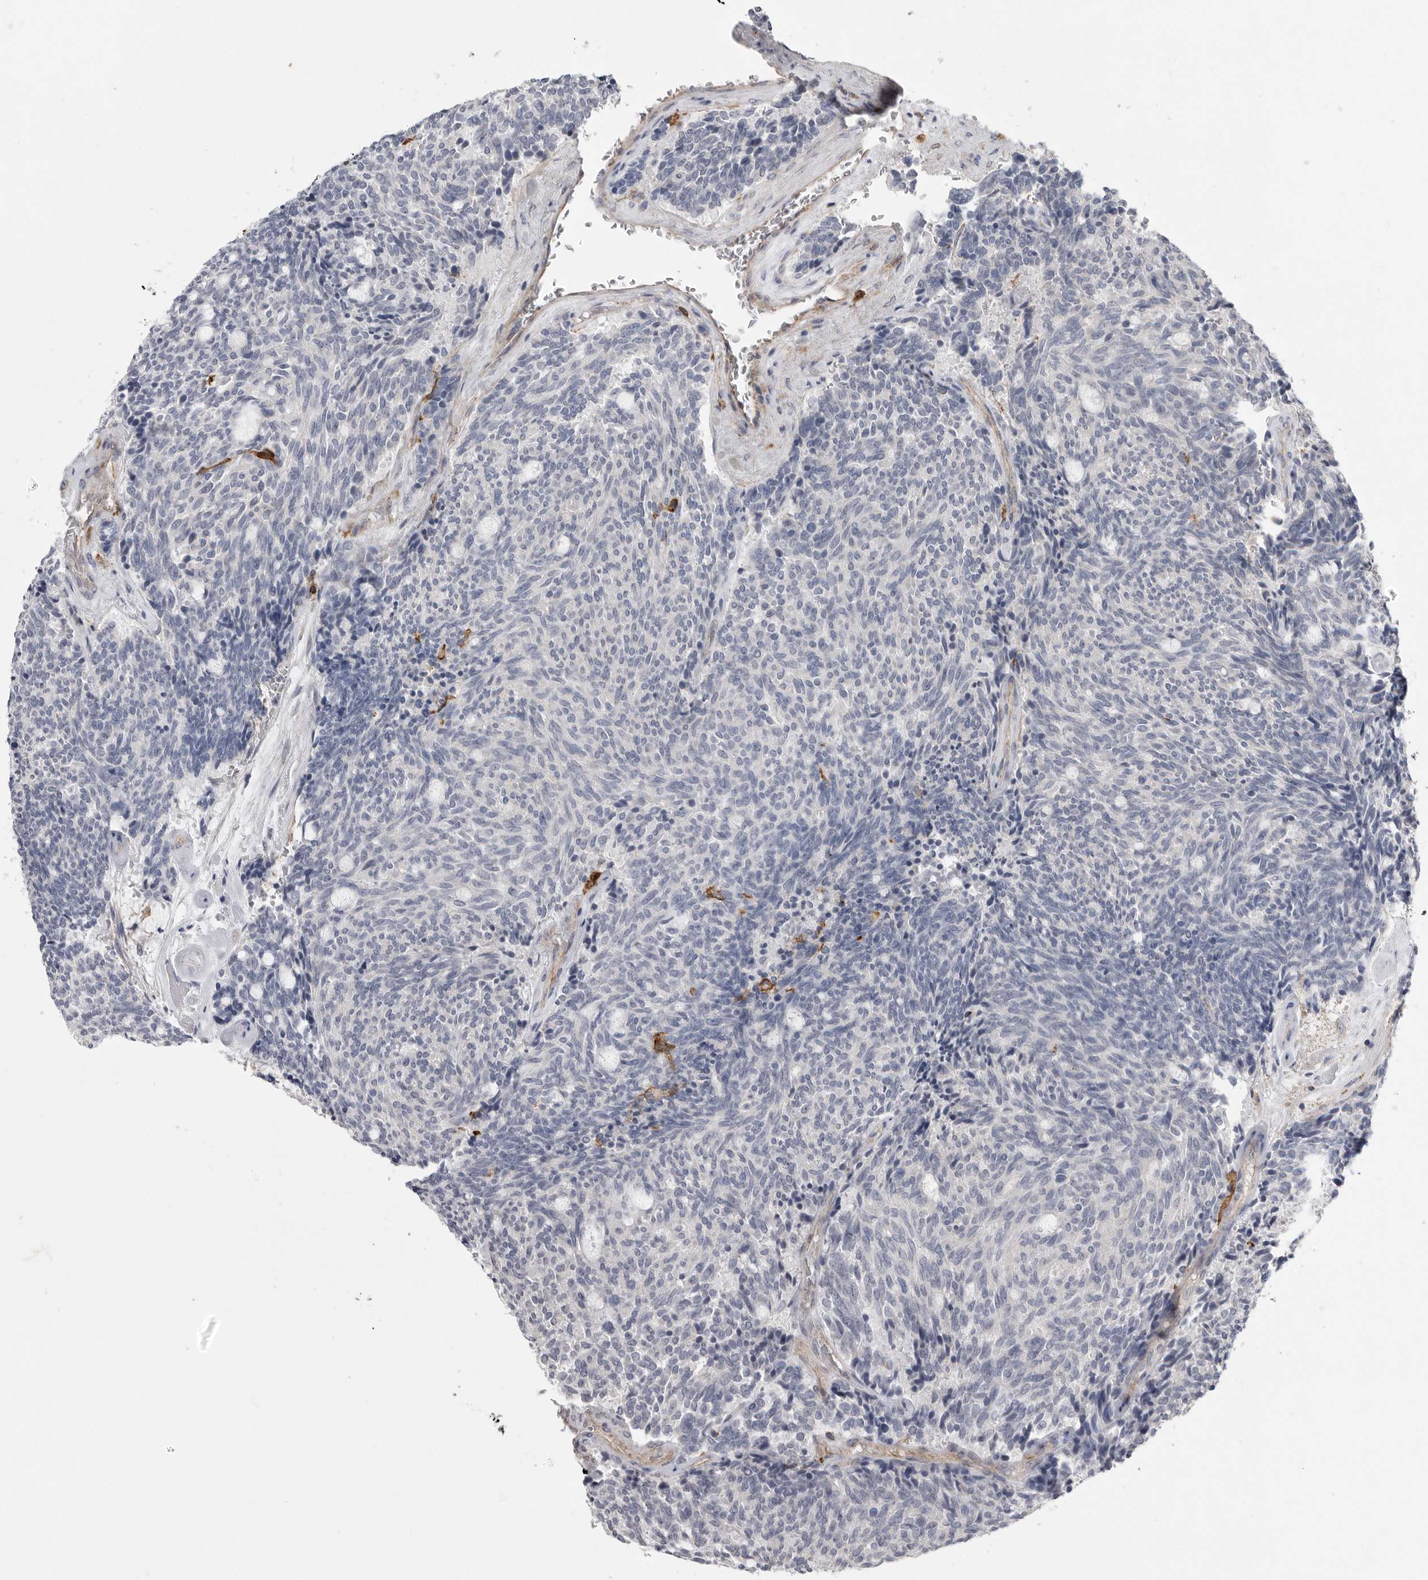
{"staining": {"intensity": "negative", "quantity": "none", "location": "none"}, "tissue": "carcinoid", "cell_type": "Tumor cells", "image_type": "cancer", "snomed": [{"axis": "morphology", "description": "Carcinoid, malignant, NOS"}, {"axis": "topography", "description": "Pancreas"}], "caption": "Carcinoid was stained to show a protein in brown. There is no significant staining in tumor cells.", "gene": "SIGLEC10", "patient": {"sex": "female", "age": 54}}